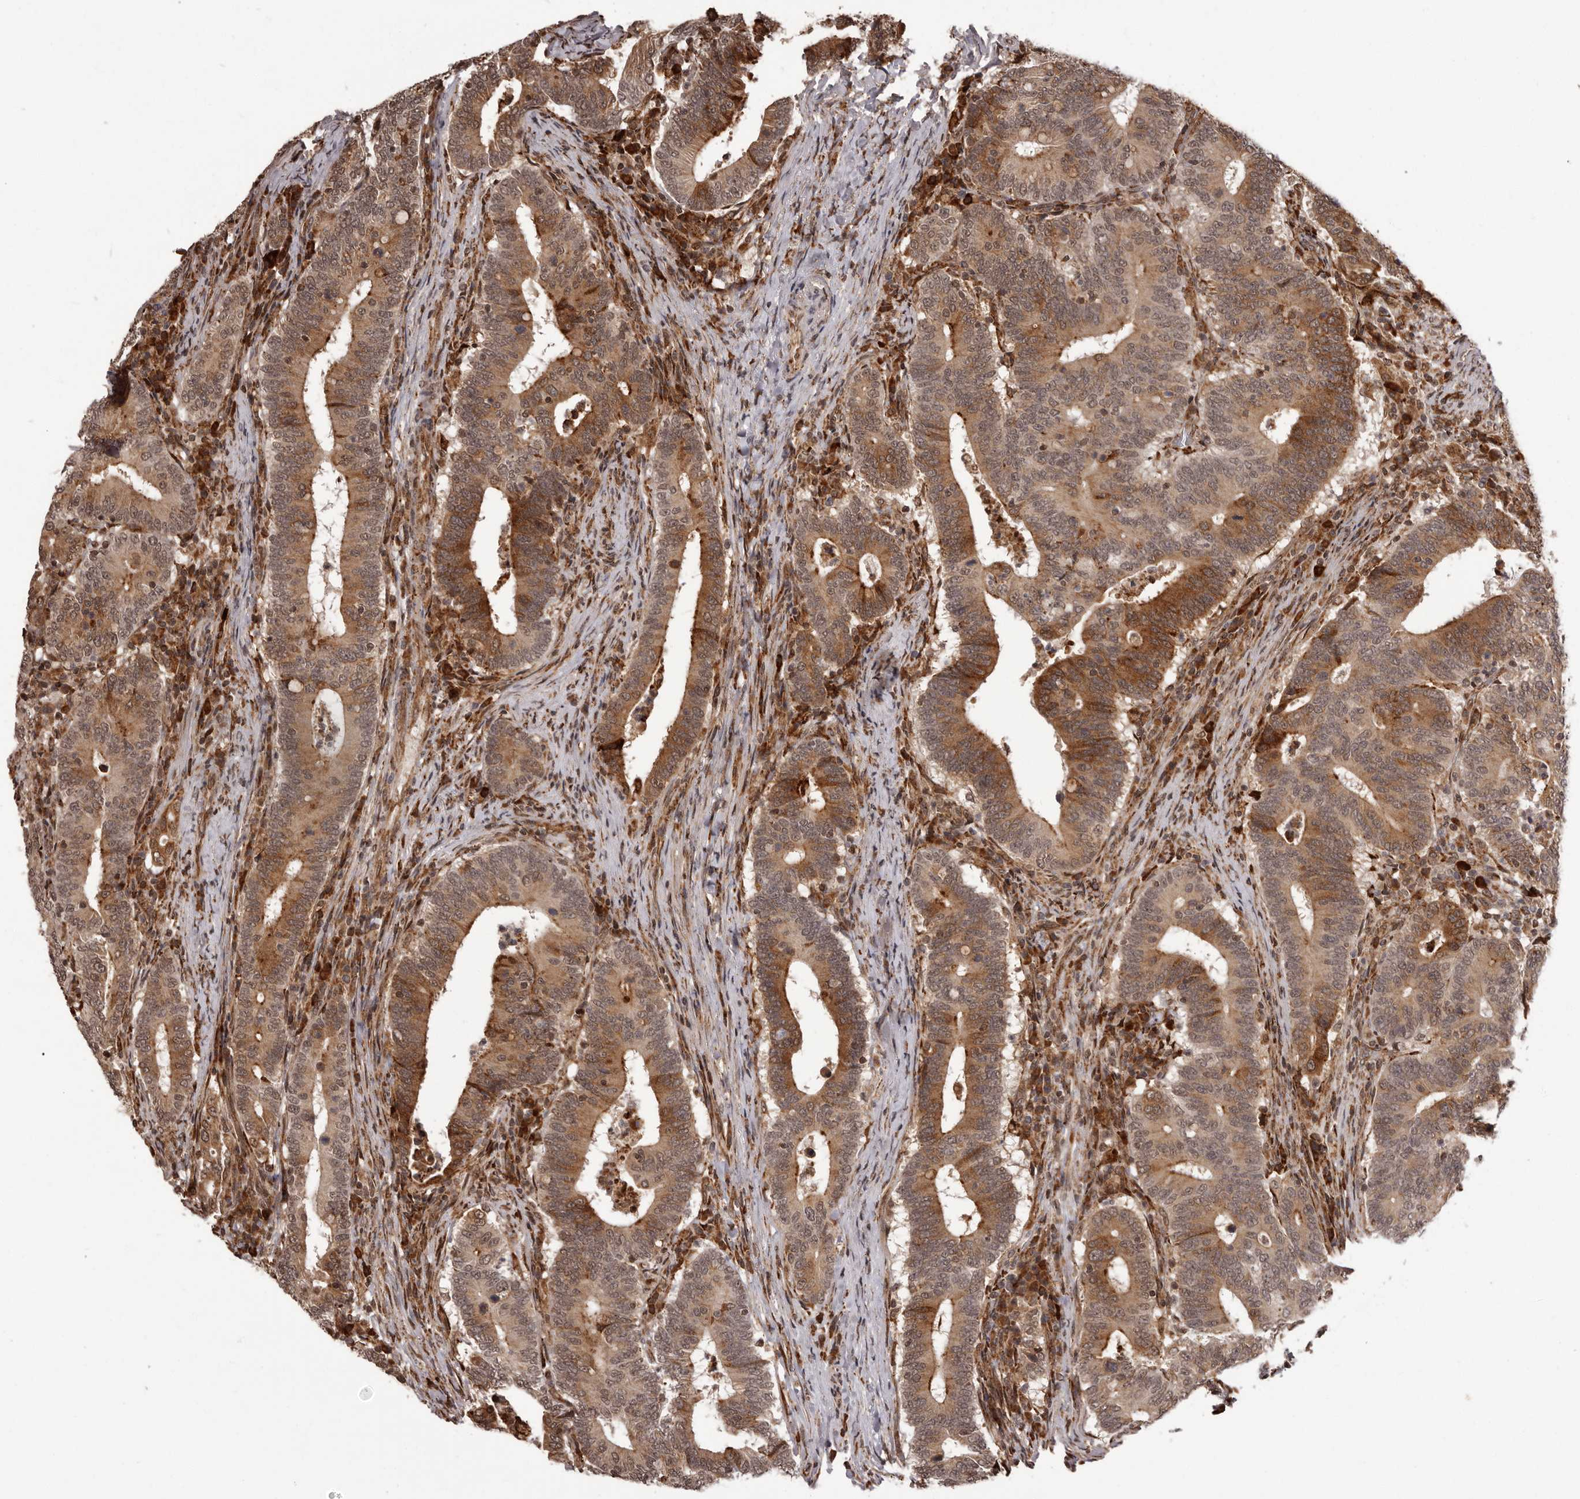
{"staining": {"intensity": "moderate", "quantity": ">75%", "location": "cytoplasmic/membranous"}, "tissue": "colorectal cancer", "cell_type": "Tumor cells", "image_type": "cancer", "snomed": [{"axis": "morphology", "description": "Adenocarcinoma, NOS"}, {"axis": "topography", "description": "Colon"}], "caption": "Immunohistochemical staining of human colorectal cancer shows medium levels of moderate cytoplasmic/membranous staining in about >75% of tumor cells.", "gene": "IL32", "patient": {"sex": "female", "age": 66}}